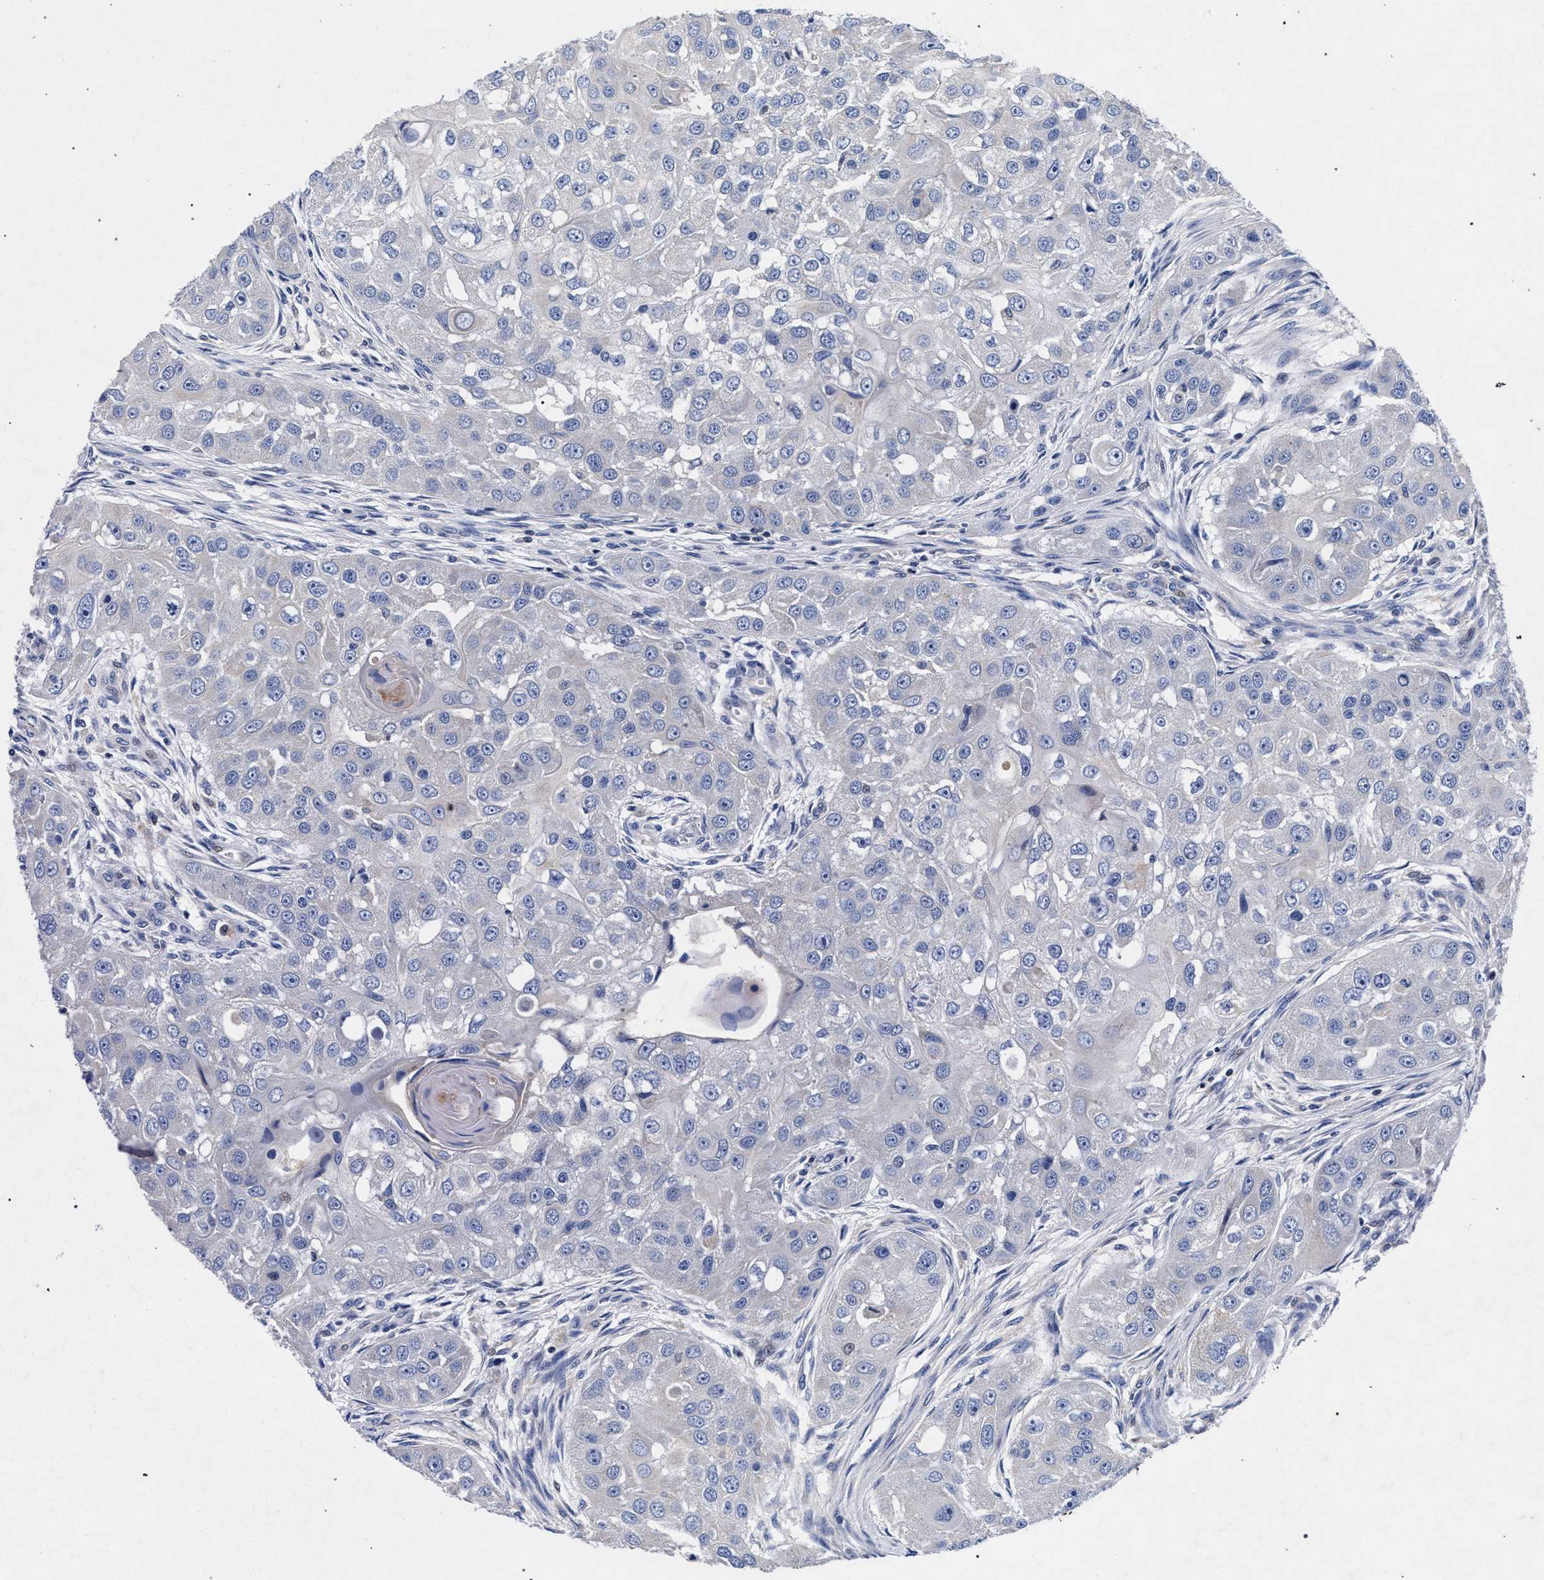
{"staining": {"intensity": "negative", "quantity": "none", "location": "none"}, "tissue": "head and neck cancer", "cell_type": "Tumor cells", "image_type": "cancer", "snomed": [{"axis": "morphology", "description": "Normal tissue, NOS"}, {"axis": "morphology", "description": "Squamous cell carcinoma, NOS"}, {"axis": "topography", "description": "Skeletal muscle"}, {"axis": "topography", "description": "Head-Neck"}], "caption": "Squamous cell carcinoma (head and neck) was stained to show a protein in brown. There is no significant staining in tumor cells.", "gene": "HSD17B14", "patient": {"sex": "male", "age": 51}}